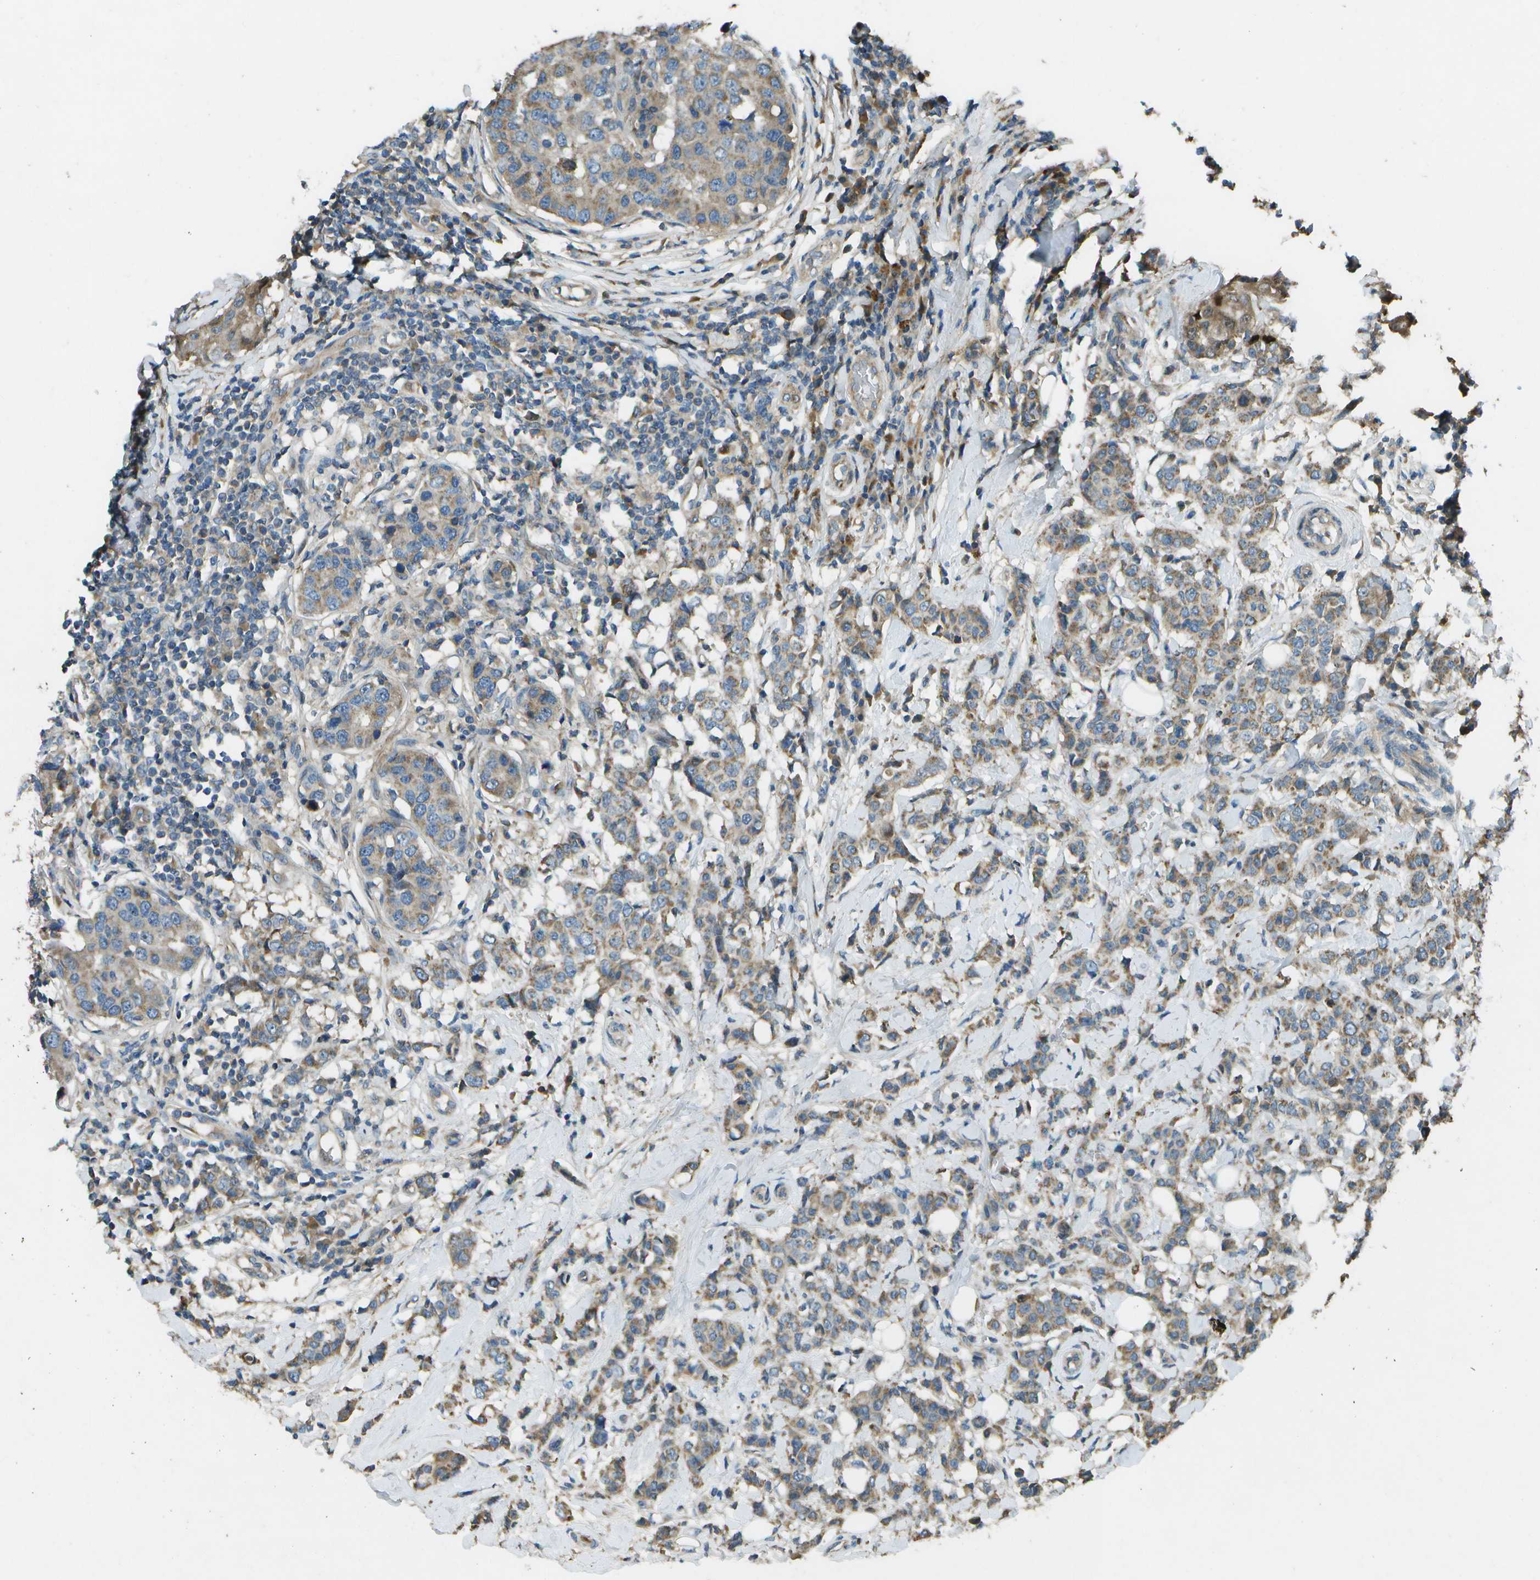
{"staining": {"intensity": "moderate", "quantity": "25%-75%", "location": "cytoplasmic/membranous"}, "tissue": "breast cancer", "cell_type": "Tumor cells", "image_type": "cancer", "snomed": [{"axis": "morphology", "description": "Duct carcinoma"}, {"axis": "topography", "description": "Breast"}], "caption": "Invasive ductal carcinoma (breast) stained with a brown dye displays moderate cytoplasmic/membranous positive staining in approximately 25%-75% of tumor cells.", "gene": "PXYLP1", "patient": {"sex": "female", "age": 27}}